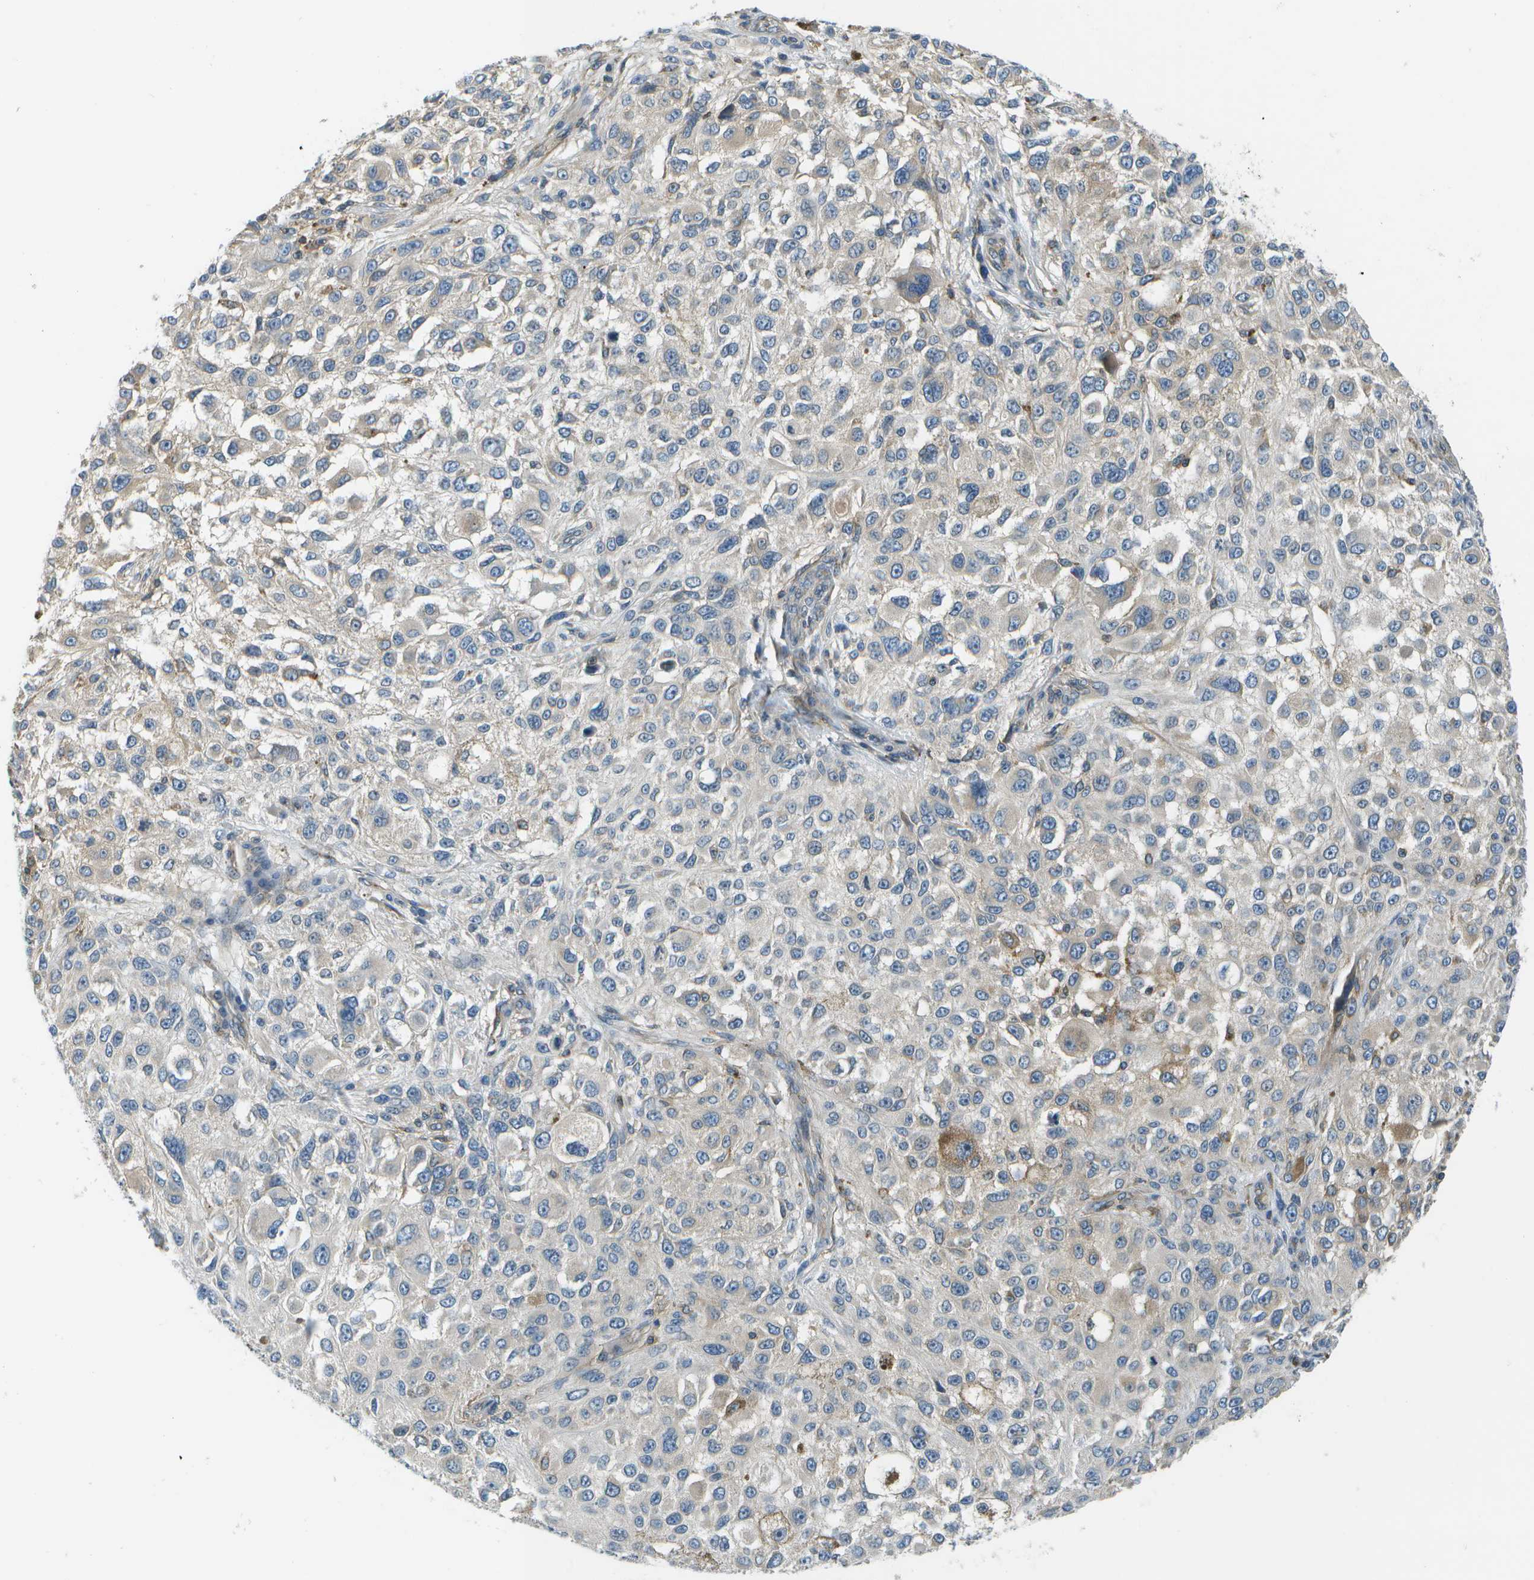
{"staining": {"intensity": "weak", "quantity": "<25%", "location": "cytoplasmic/membranous"}, "tissue": "melanoma", "cell_type": "Tumor cells", "image_type": "cancer", "snomed": [{"axis": "morphology", "description": "Necrosis, NOS"}, {"axis": "morphology", "description": "Malignant melanoma, NOS"}, {"axis": "topography", "description": "Skin"}], "caption": "DAB immunohistochemical staining of human melanoma displays no significant expression in tumor cells.", "gene": "CTIF", "patient": {"sex": "female", "age": 87}}